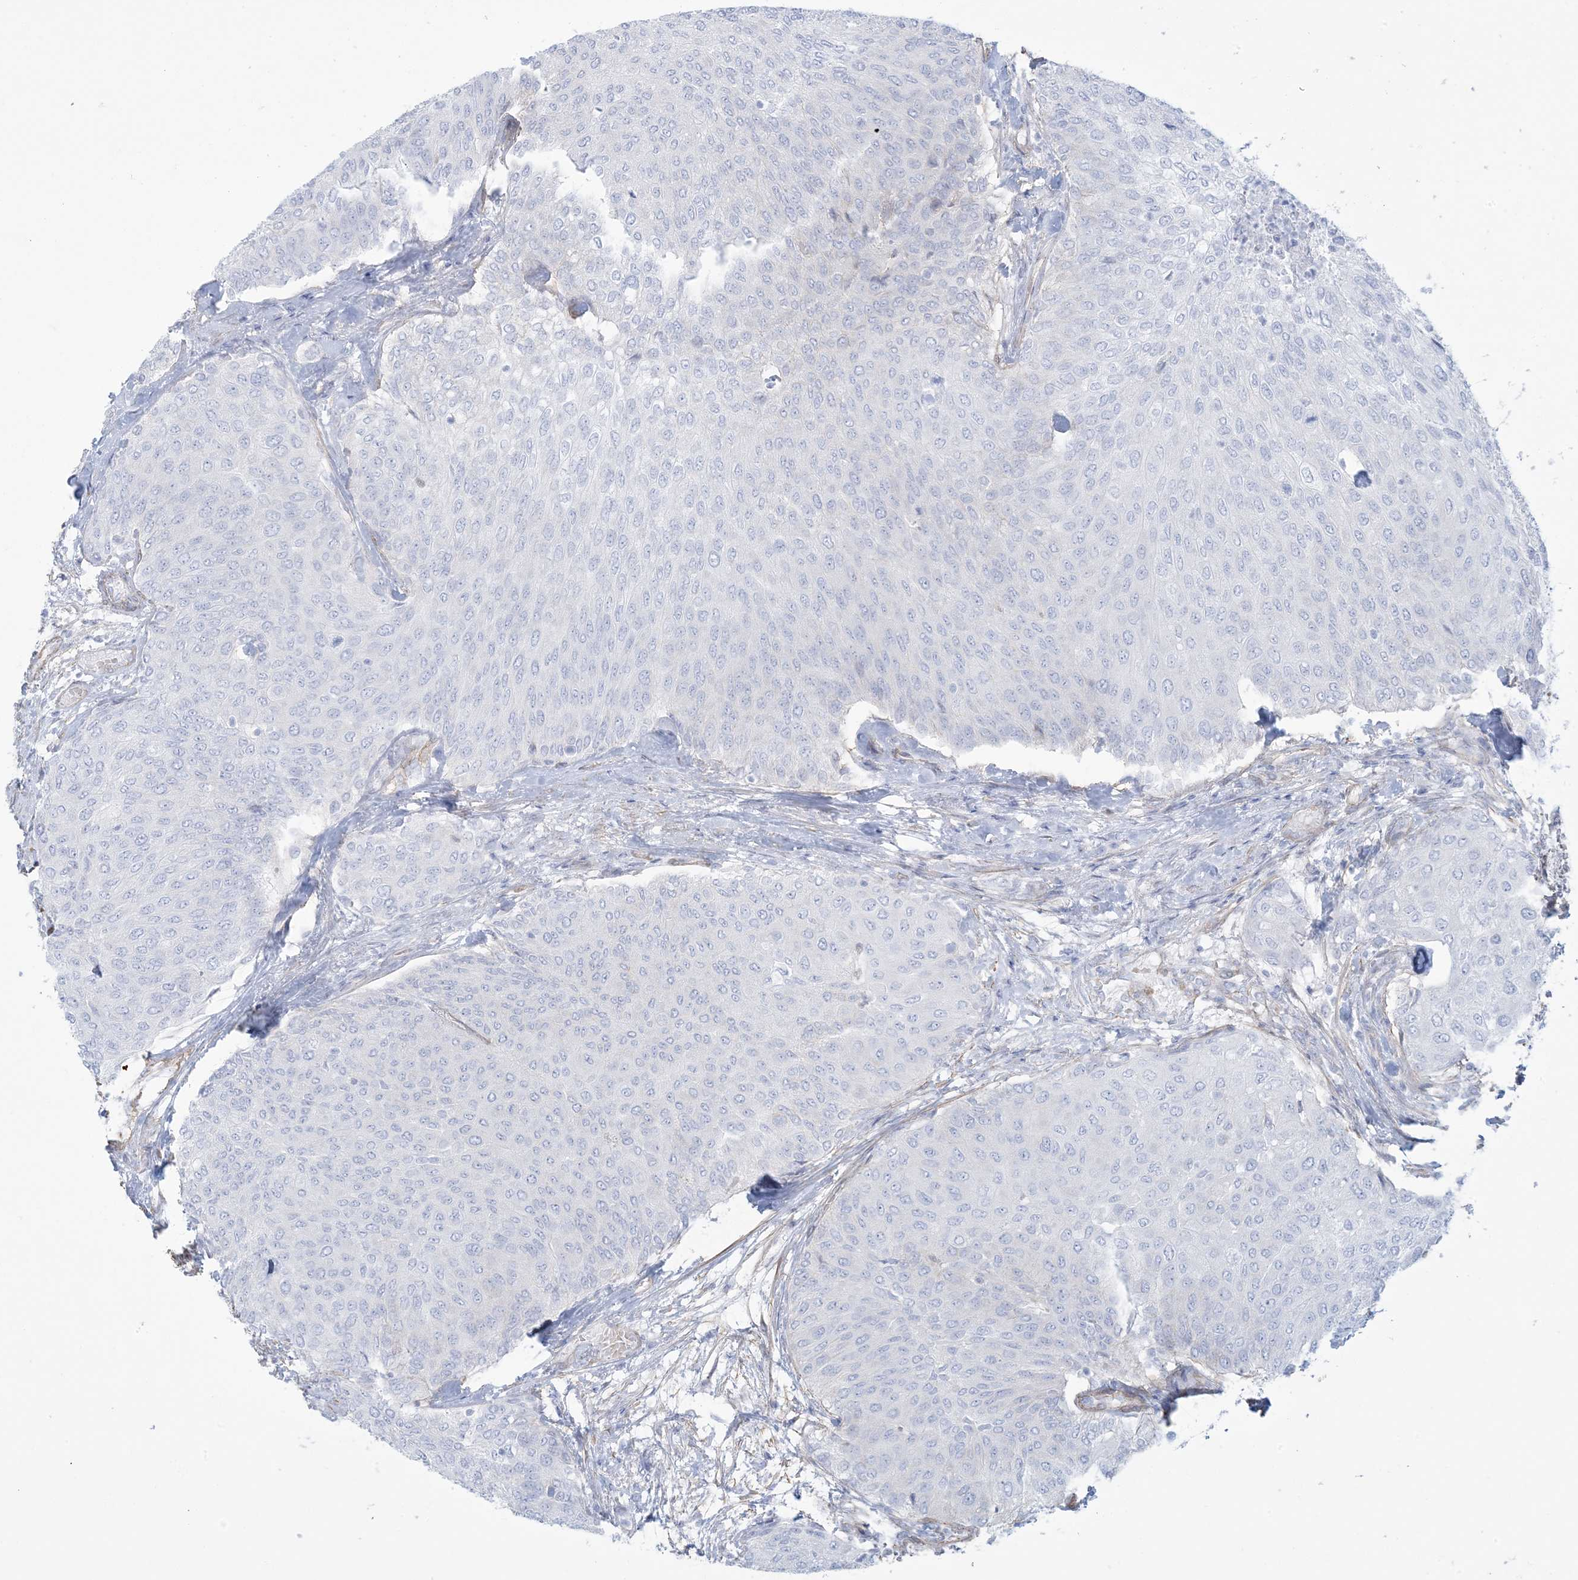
{"staining": {"intensity": "negative", "quantity": "none", "location": "none"}, "tissue": "urothelial cancer", "cell_type": "Tumor cells", "image_type": "cancer", "snomed": [{"axis": "morphology", "description": "Urothelial carcinoma, Low grade"}, {"axis": "topography", "description": "Urinary bladder"}], "caption": "IHC photomicrograph of urothelial cancer stained for a protein (brown), which reveals no staining in tumor cells. (Brightfield microscopy of DAB (3,3'-diaminobenzidine) IHC at high magnification).", "gene": "AGXT", "patient": {"sex": "female", "age": 79}}